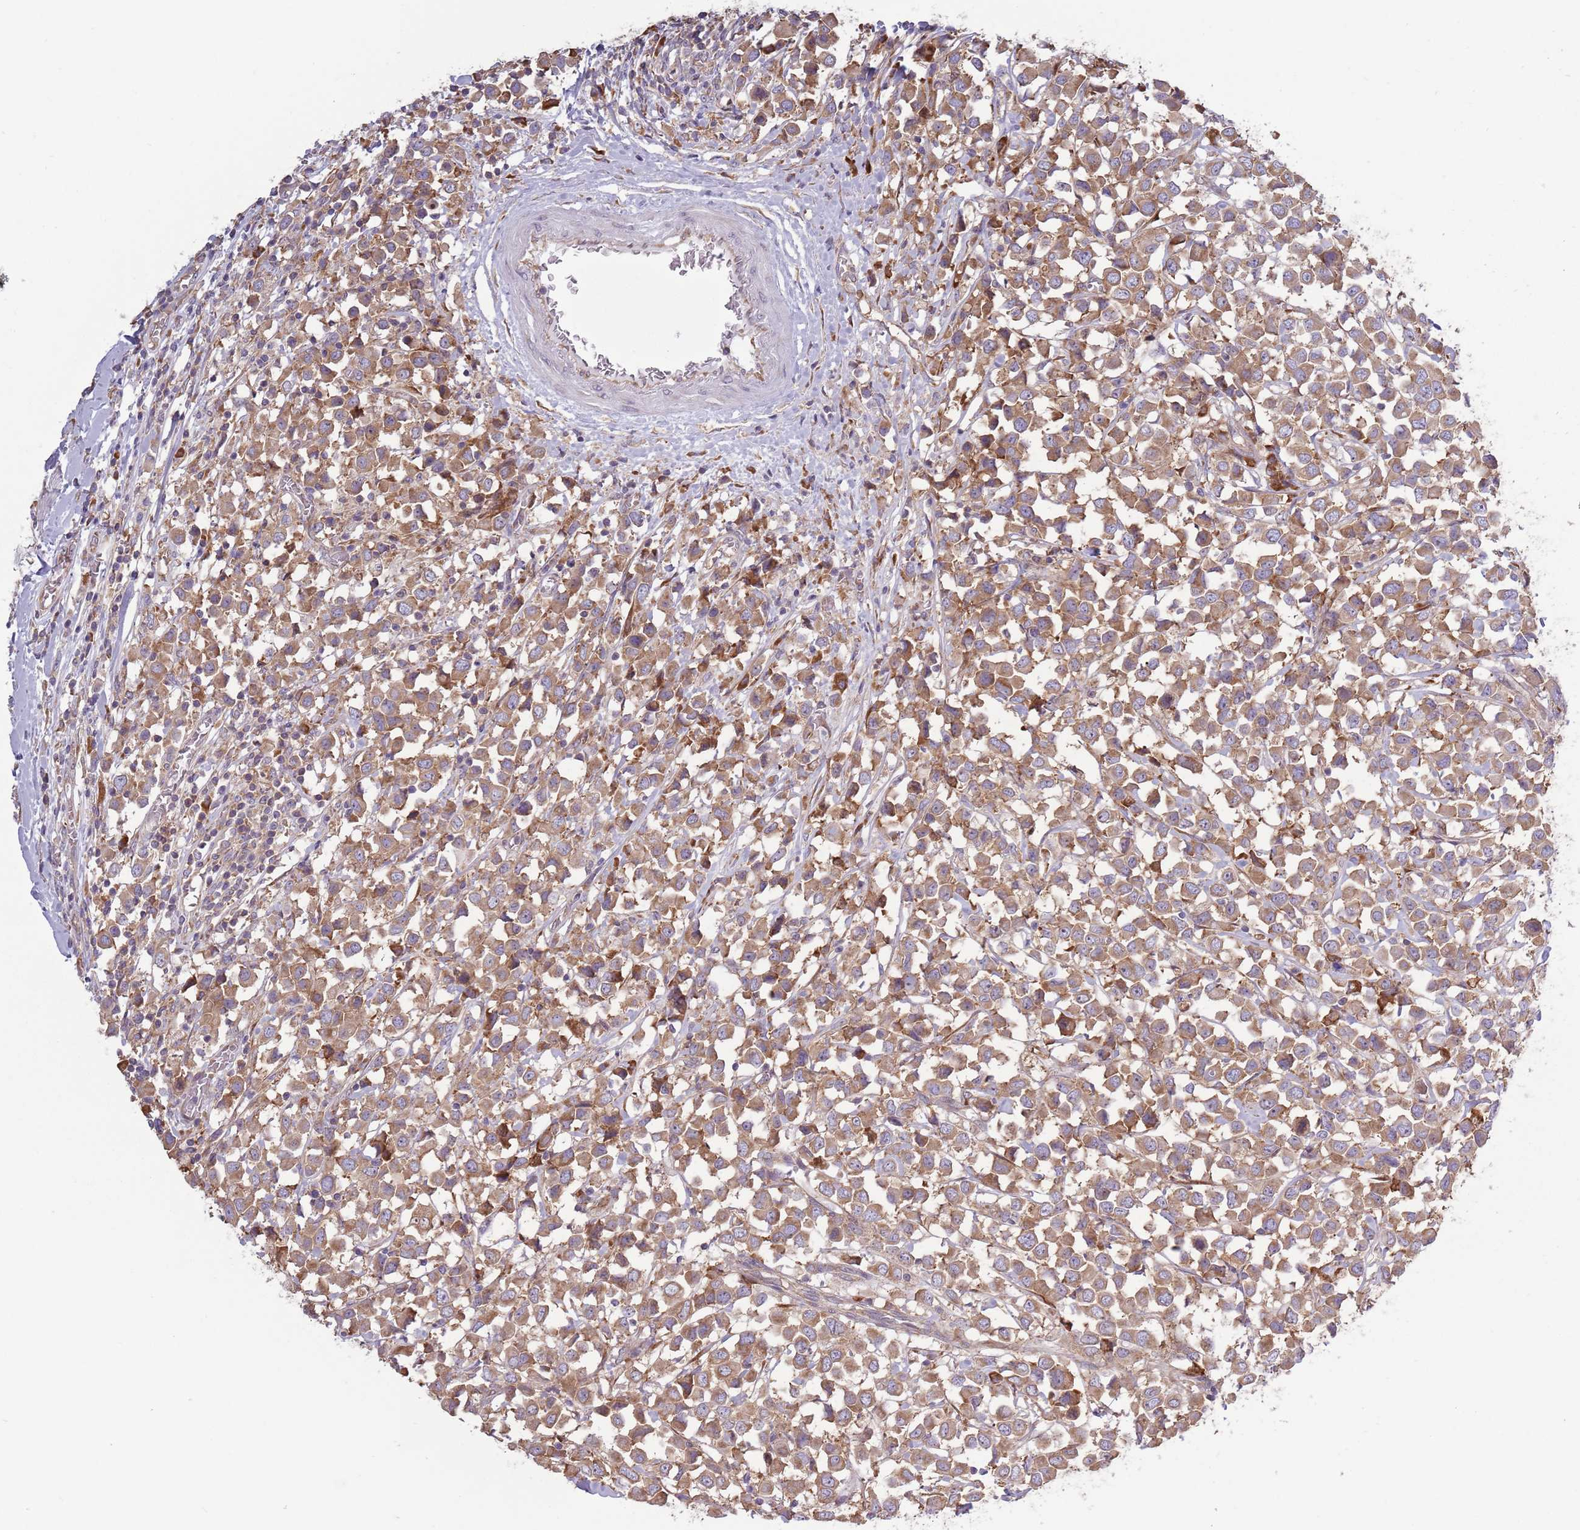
{"staining": {"intensity": "moderate", "quantity": ">75%", "location": "cytoplasmic/membranous"}, "tissue": "breast cancer", "cell_type": "Tumor cells", "image_type": "cancer", "snomed": [{"axis": "morphology", "description": "Duct carcinoma"}, {"axis": "topography", "description": "Breast"}], "caption": "Invasive ductal carcinoma (breast) was stained to show a protein in brown. There is medium levels of moderate cytoplasmic/membranous positivity in about >75% of tumor cells.", "gene": "RPL17-C18orf32", "patient": {"sex": "female", "age": 61}}